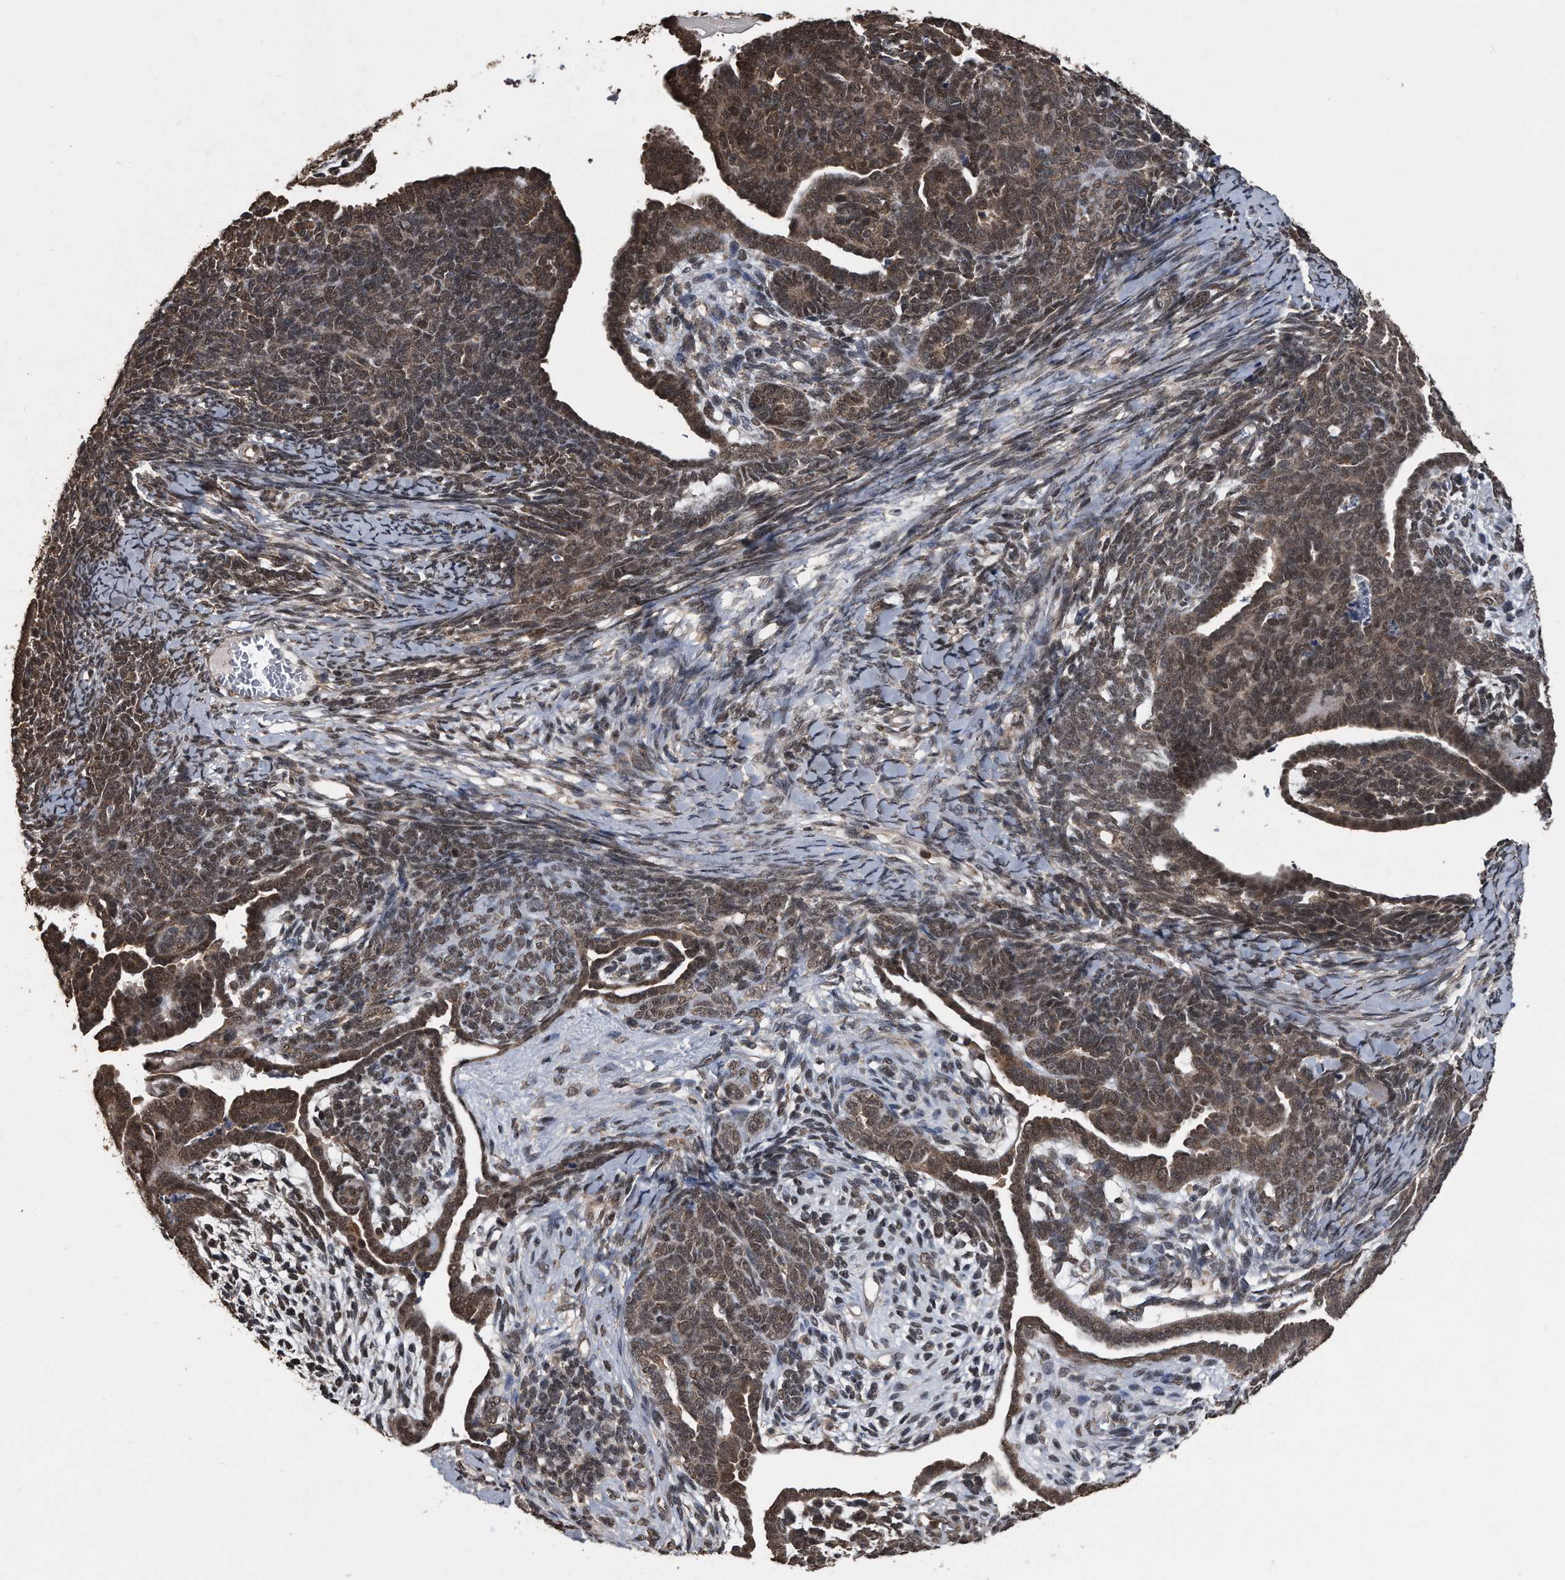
{"staining": {"intensity": "weak", "quantity": ">75%", "location": "nuclear"}, "tissue": "endometrial cancer", "cell_type": "Tumor cells", "image_type": "cancer", "snomed": [{"axis": "morphology", "description": "Neoplasm, malignant, NOS"}, {"axis": "topography", "description": "Endometrium"}], "caption": "Brown immunohistochemical staining in human neoplasm (malignant) (endometrial) reveals weak nuclear staining in about >75% of tumor cells. (DAB (3,3'-diaminobenzidine) IHC with brightfield microscopy, high magnification).", "gene": "CRYZL1", "patient": {"sex": "female", "age": 74}}